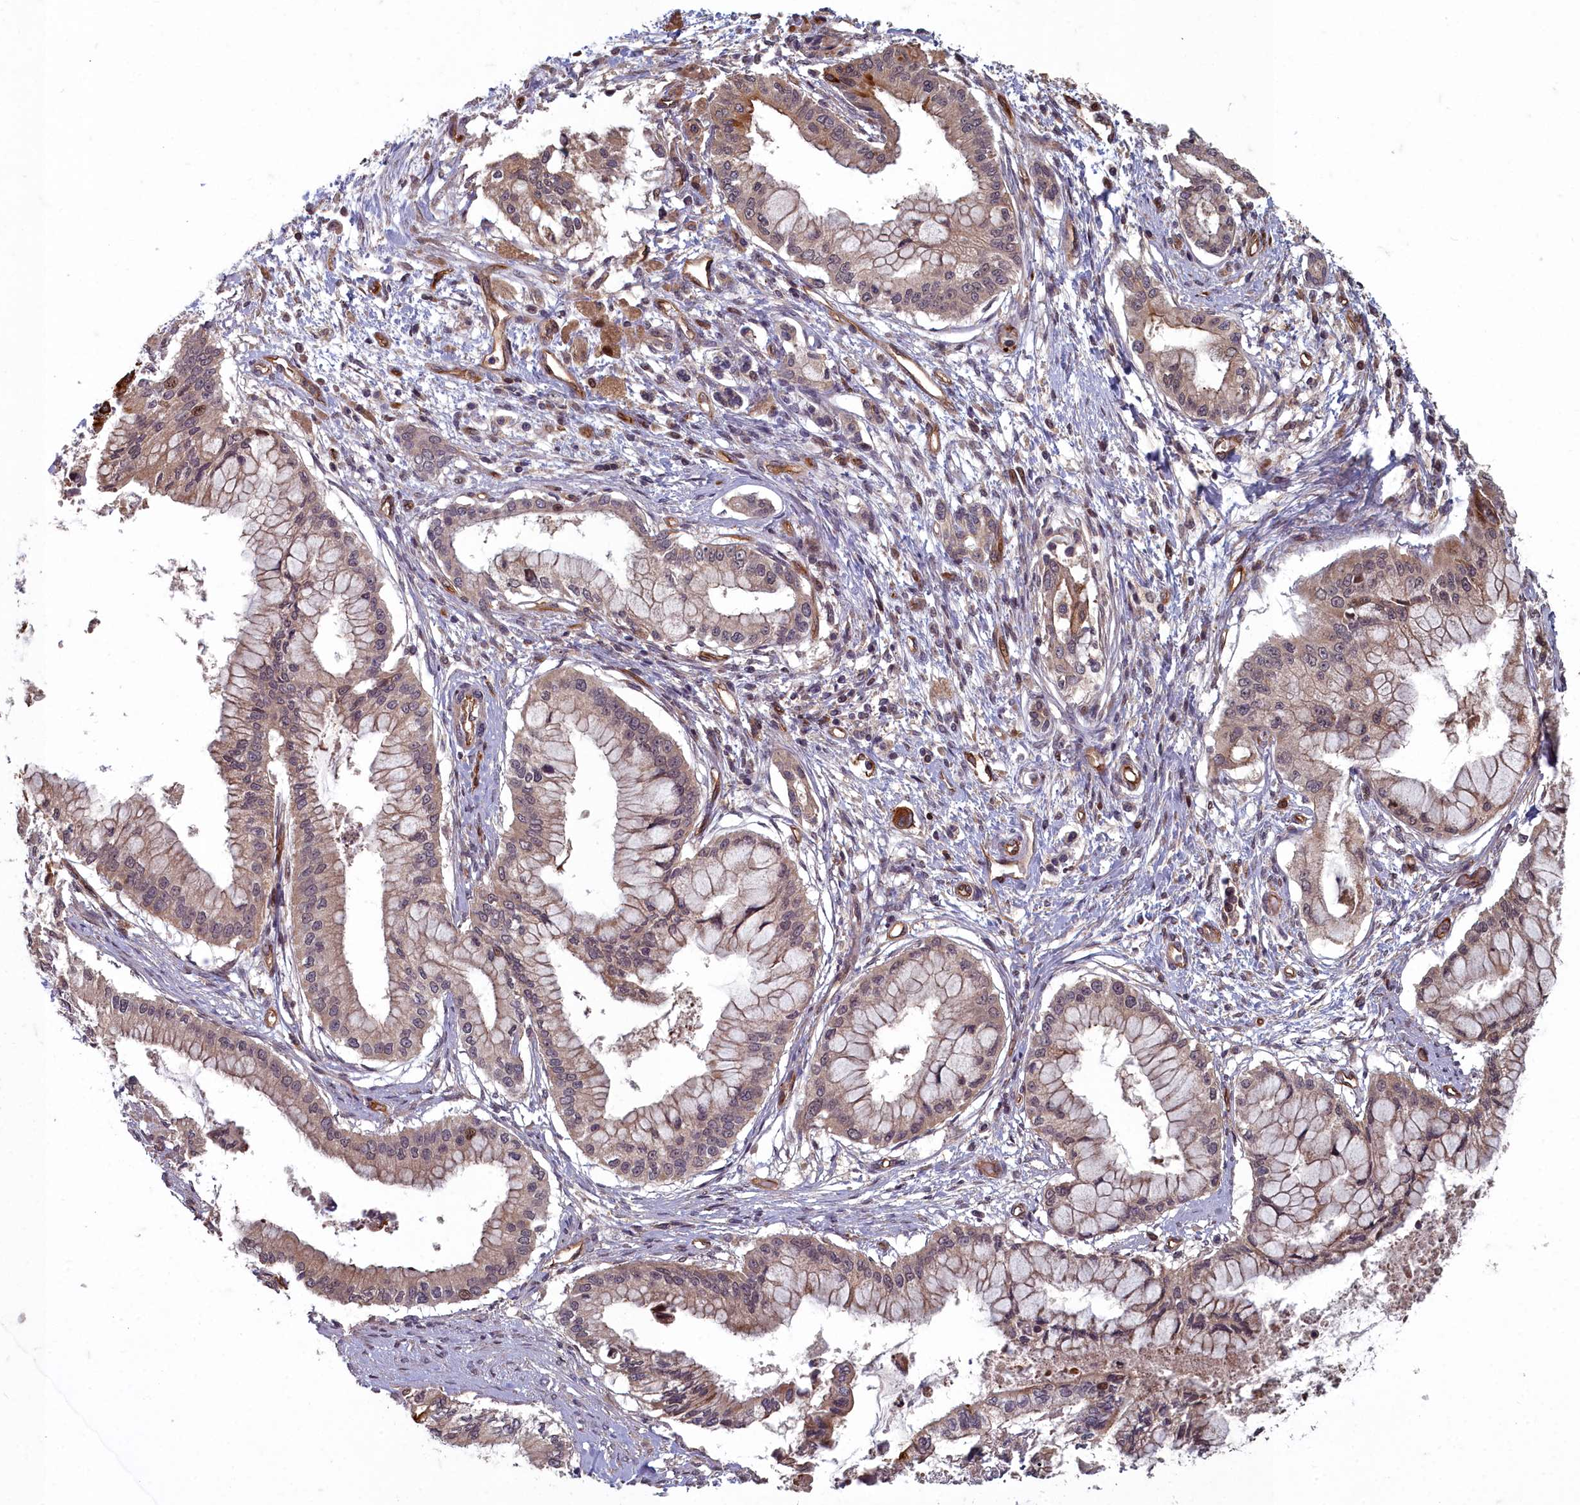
{"staining": {"intensity": "moderate", "quantity": "25%-75%", "location": "cytoplasmic/membranous,nuclear"}, "tissue": "pancreatic cancer", "cell_type": "Tumor cells", "image_type": "cancer", "snomed": [{"axis": "morphology", "description": "Adenocarcinoma, NOS"}, {"axis": "topography", "description": "Pancreas"}], "caption": "A medium amount of moderate cytoplasmic/membranous and nuclear staining is seen in approximately 25%-75% of tumor cells in pancreatic cancer tissue.", "gene": "TSPYL4", "patient": {"sex": "male", "age": 46}}